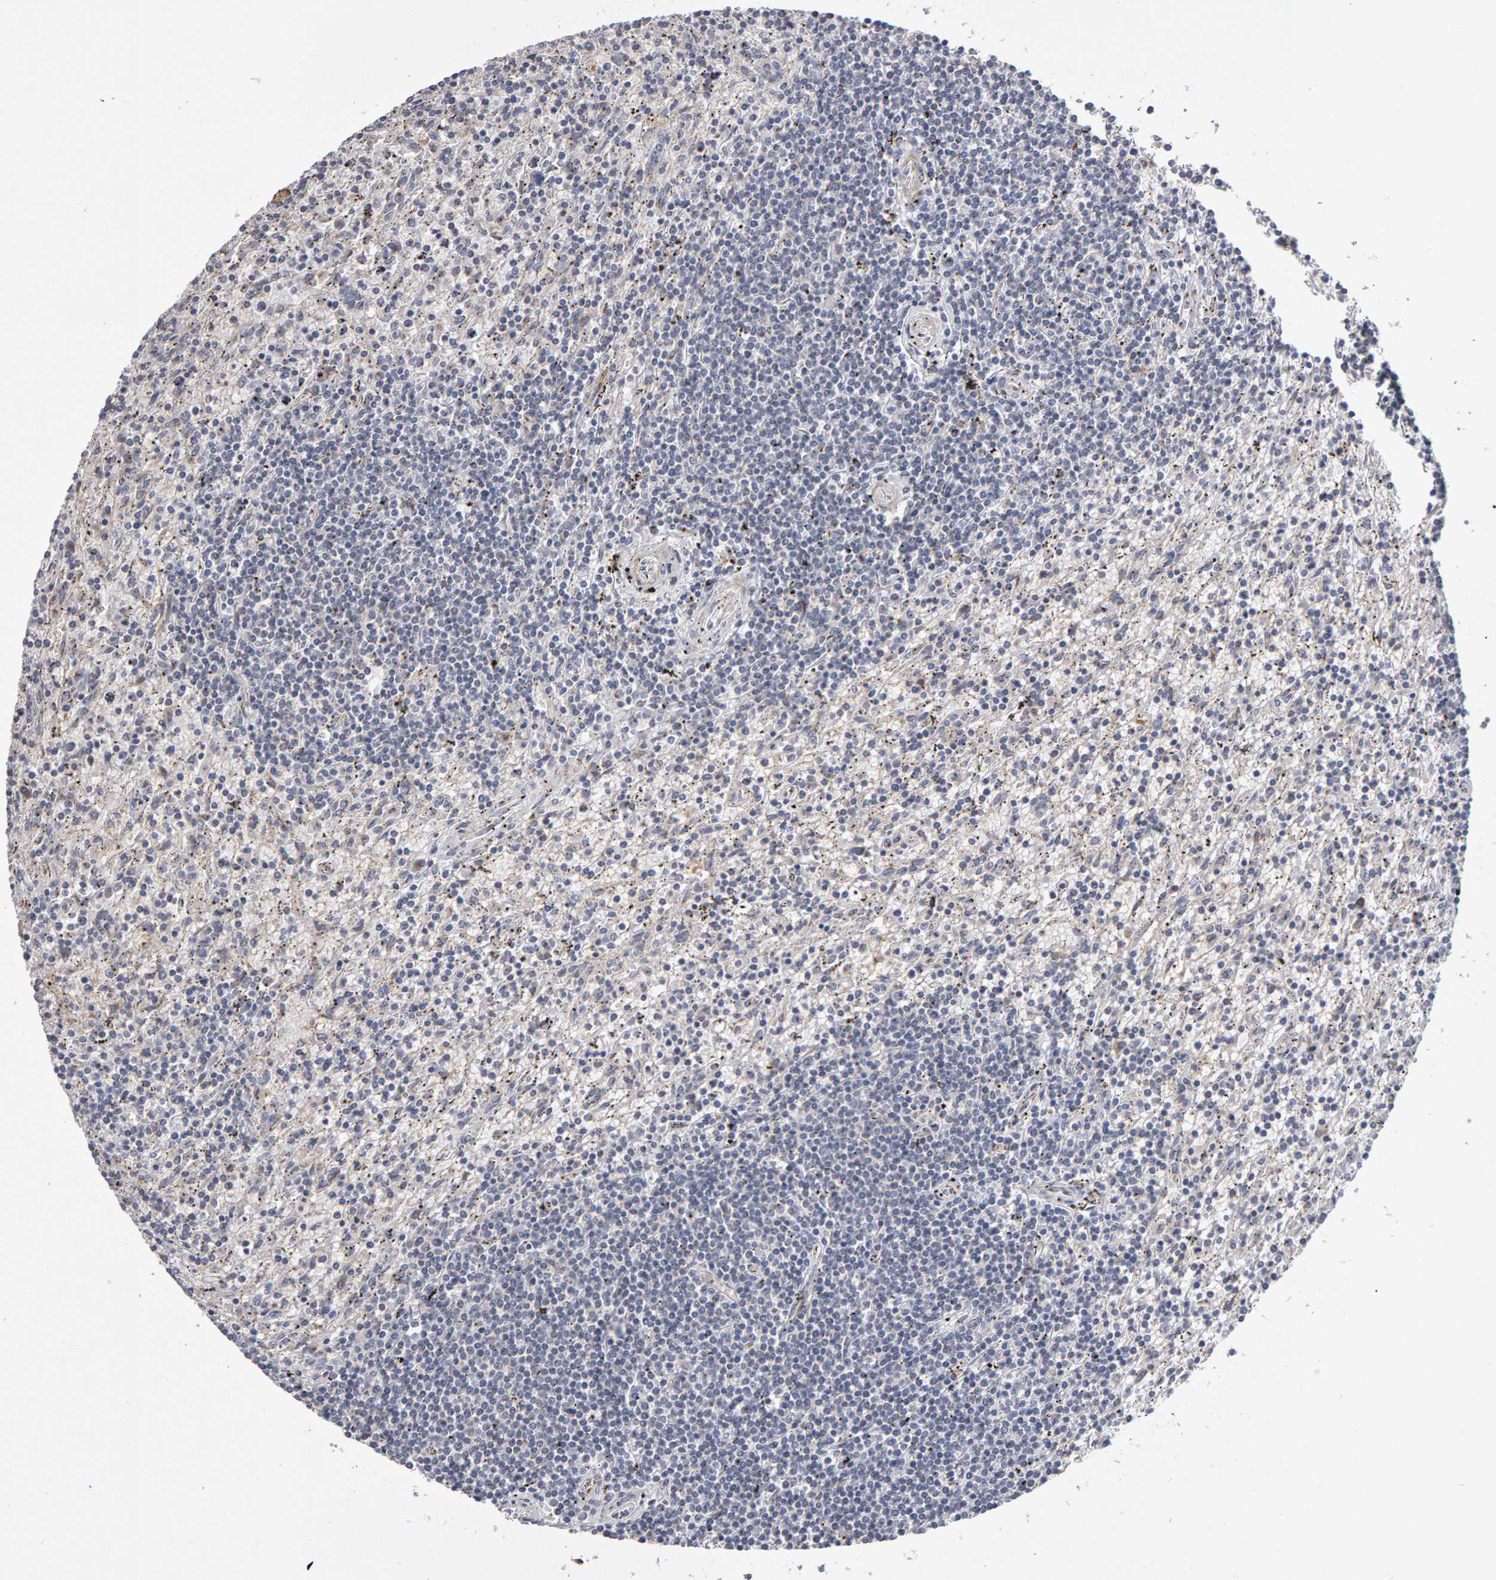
{"staining": {"intensity": "negative", "quantity": "none", "location": "none"}, "tissue": "lymphoma", "cell_type": "Tumor cells", "image_type": "cancer", "snomed": [{"axis": "morphology", "description": "Malignant lymphoma, non-Hodgkin's type, Low grade"}, {"axis": "topography", "description": "Spleen"}], "caption": "Lymphoma was stained to show a protein in brown. There is no significant expression in tumor cells.", "gene": "CANT1", "patient": {"sex": "male", "age": 76}}